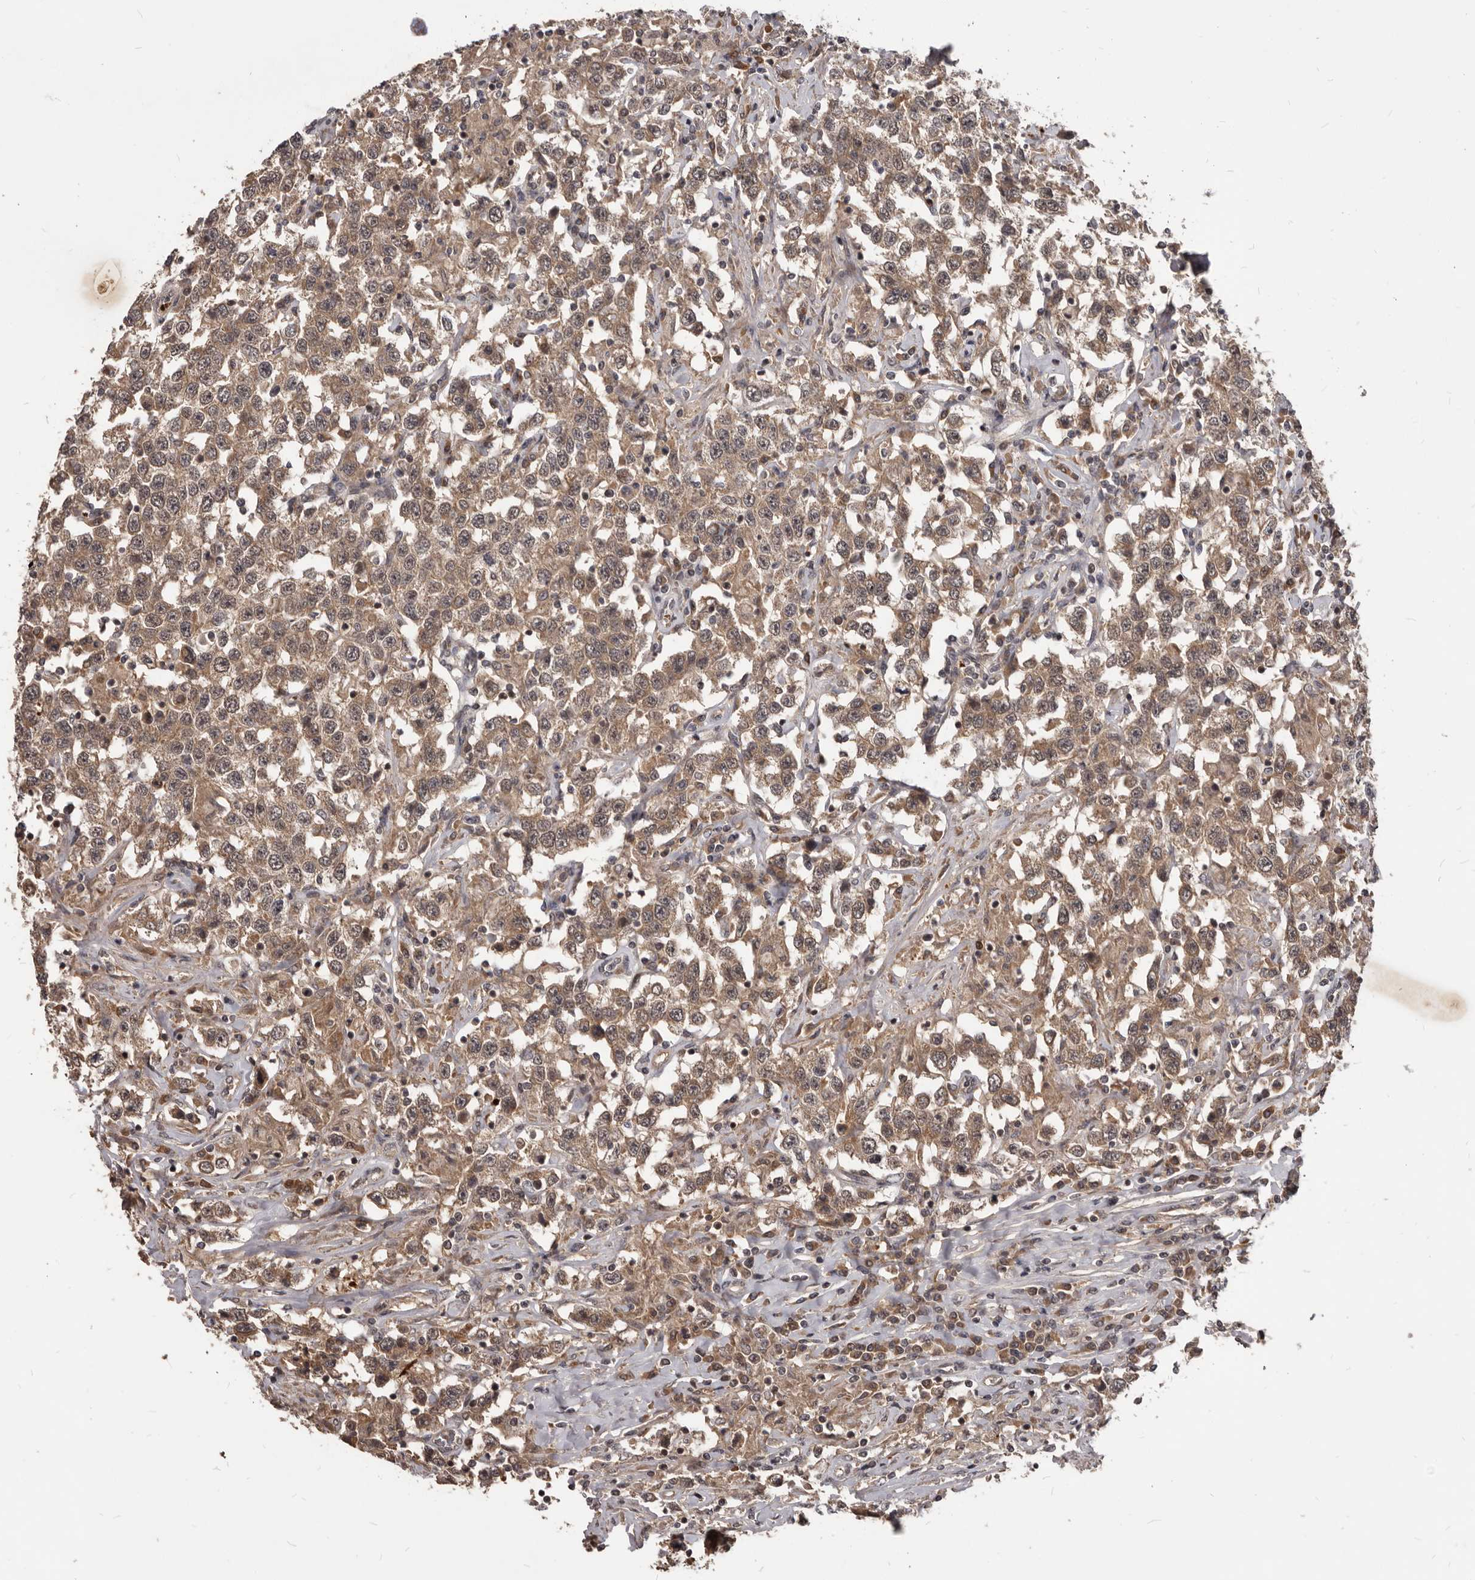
{"staining": {"intensity": "moderate", "quantity": ">75%", "location": "cytoplasmic/membranous,nuclear"}, "tissue": "testis cancer", "cell_type": "Tumor cells", "image_type": "cancer", "snomed": [{"axis": "morphology", "description": "Seminoma, NOS"}, {"axis": "topography", "description": "Testis"}], "caption": "Testis cancer (seminoma) stained with a protein marker demonstrates moderate staining in tumor cells.", "gene": "GABPB2", "patient": {"sex": "male", "age": 41}}